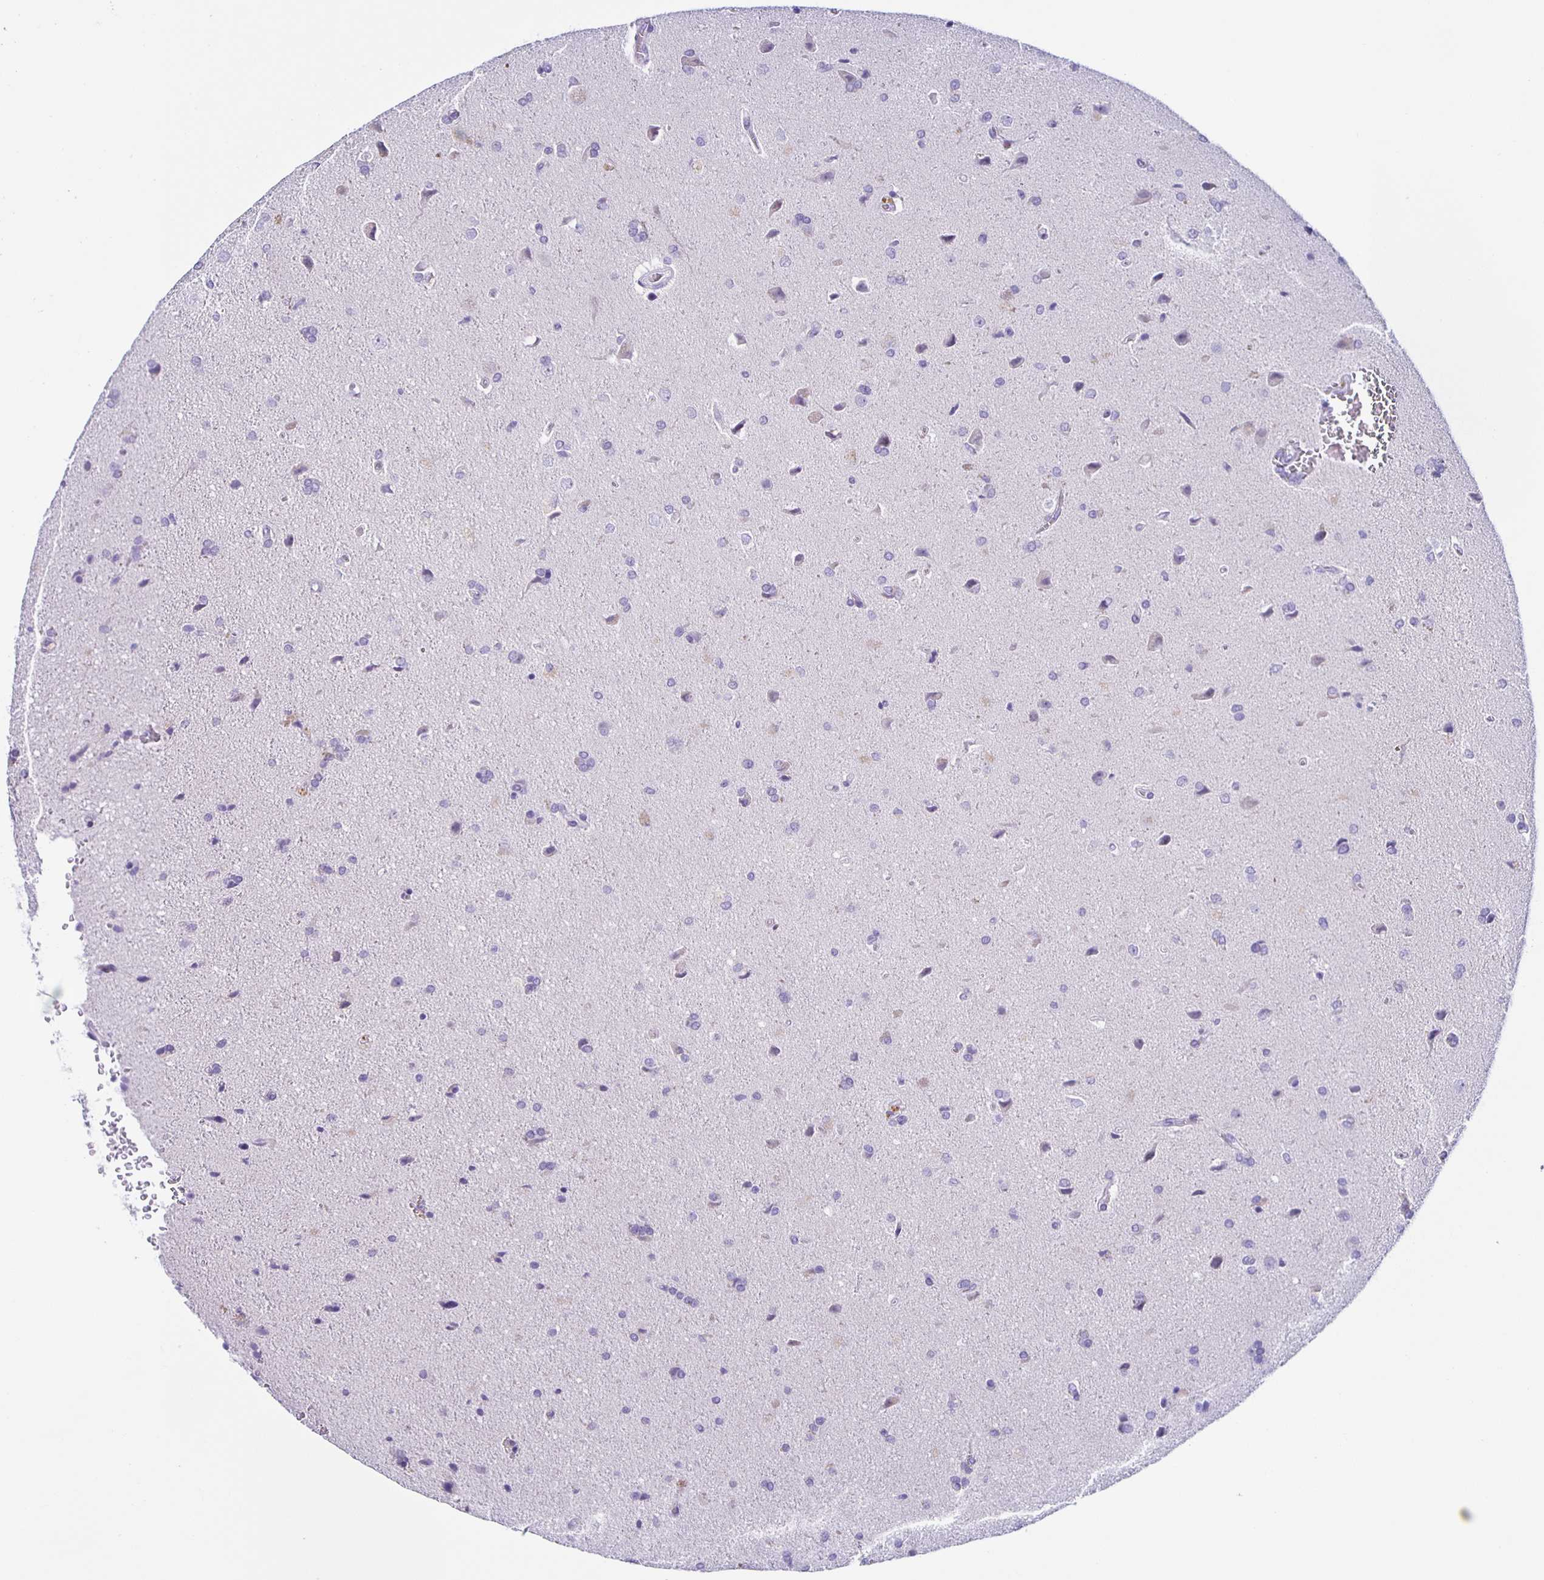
{"staining": {"intensity": "negative", "quantity": "none", "location": "none"}, "tissue": "glioma", "cell_type": "Tumor cells", "image_type": "cancer", "snomed": [{"axis": "morphology", "description": "Glioma, malignant, High grade"}, {"axis": "topography", "description": "Brain"}], "caption": "Immunohistochemical staining of malignant glioma (high-grade) shows no significant staining in tumor cells.", "gene": "AQP6", "patient": {"sex": "male", "age": 68}}